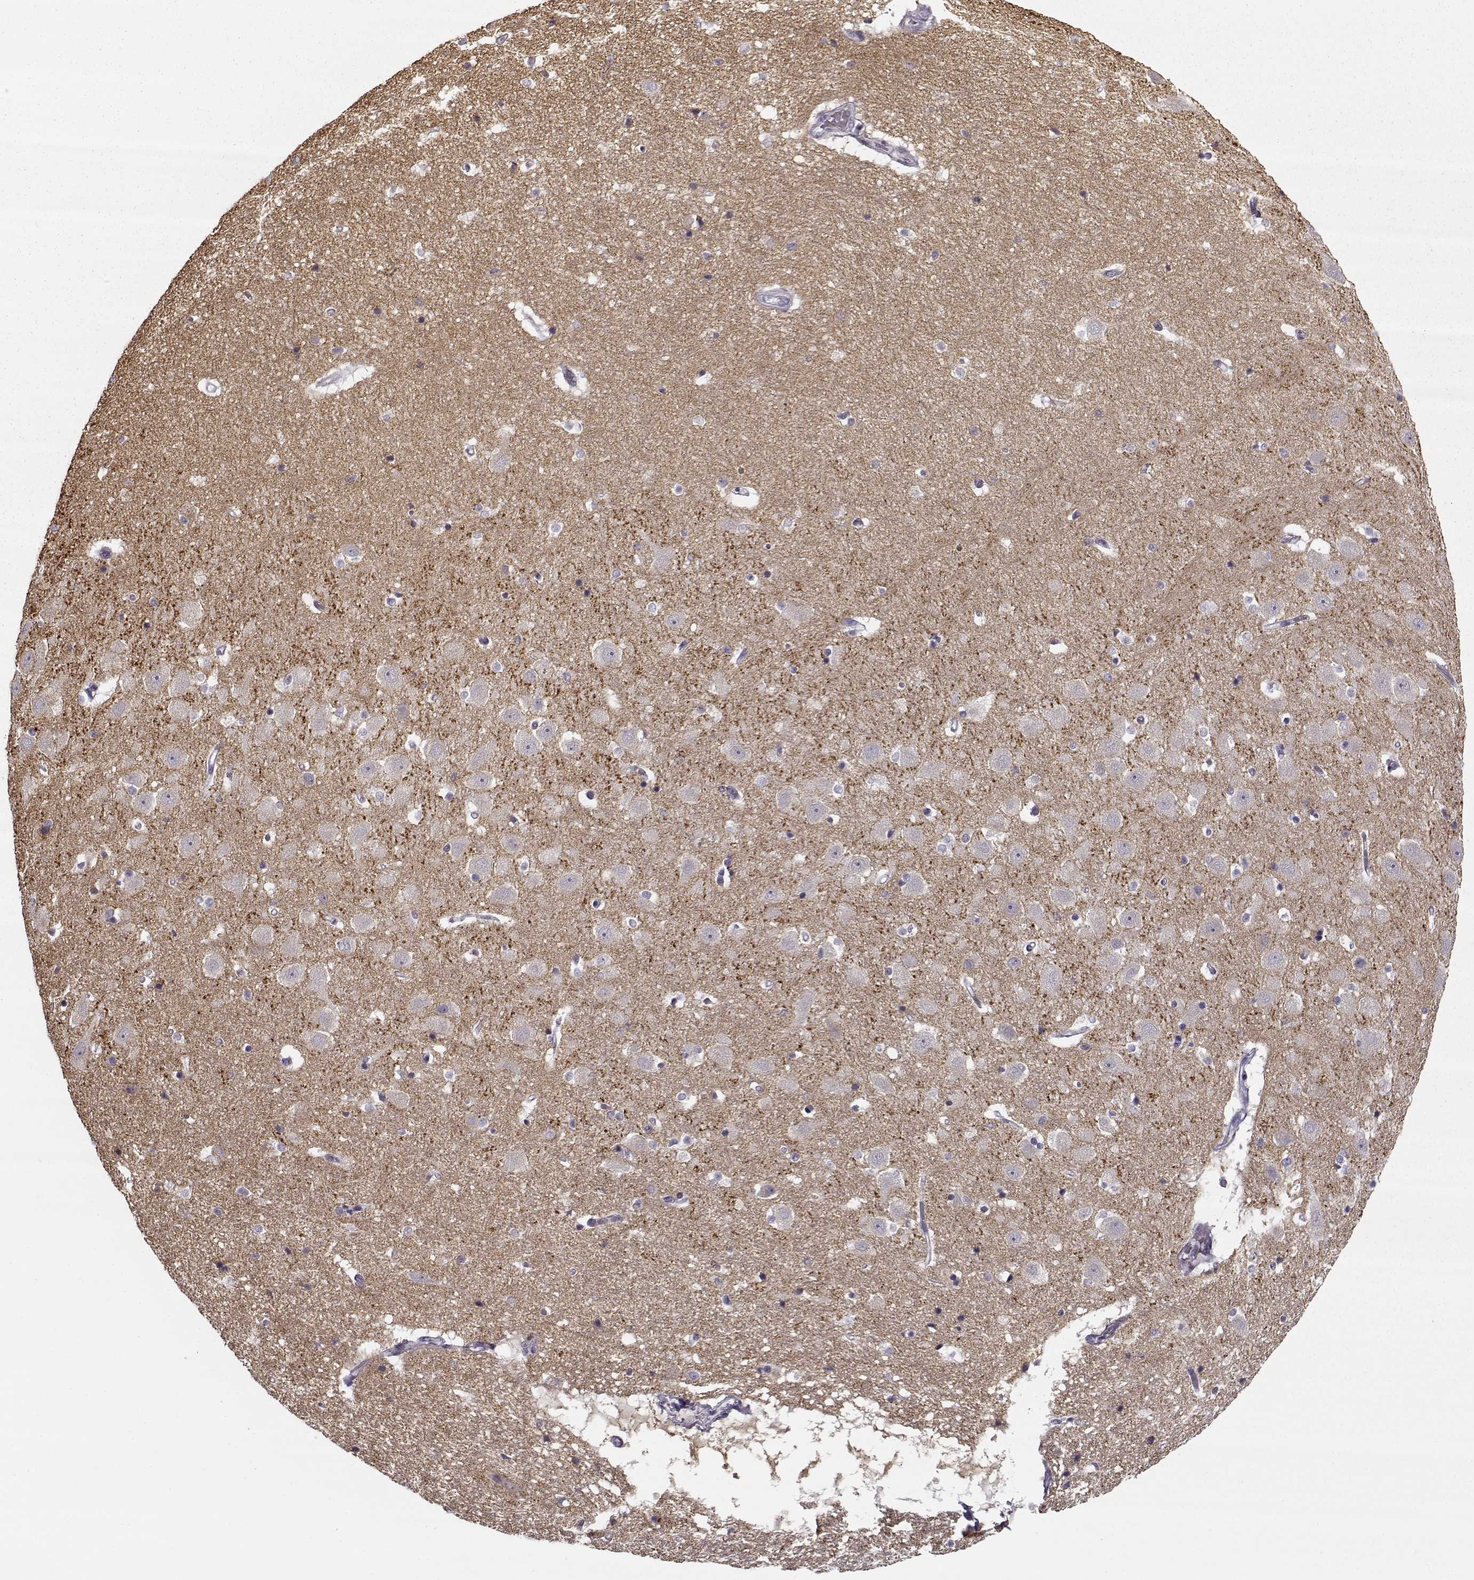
{"staining": {"intensity": "negative", "quantity": "none", "location": "none"}, "tissue": "hippocampus", "cell_type": "Glial cells", "image_type": "normal", "snomed": [{"axis": "morphology", "description": "Normal tissue, NOS"}, {"axis": "topography", "description": "Hippocampus"}], "caption": "The micrograph exhibits no significant expression in glial cells of hippocampus. Nuclei are stained in blue.", "gene": "SNCA", "patient": {"sex": "male", "age": 44}}